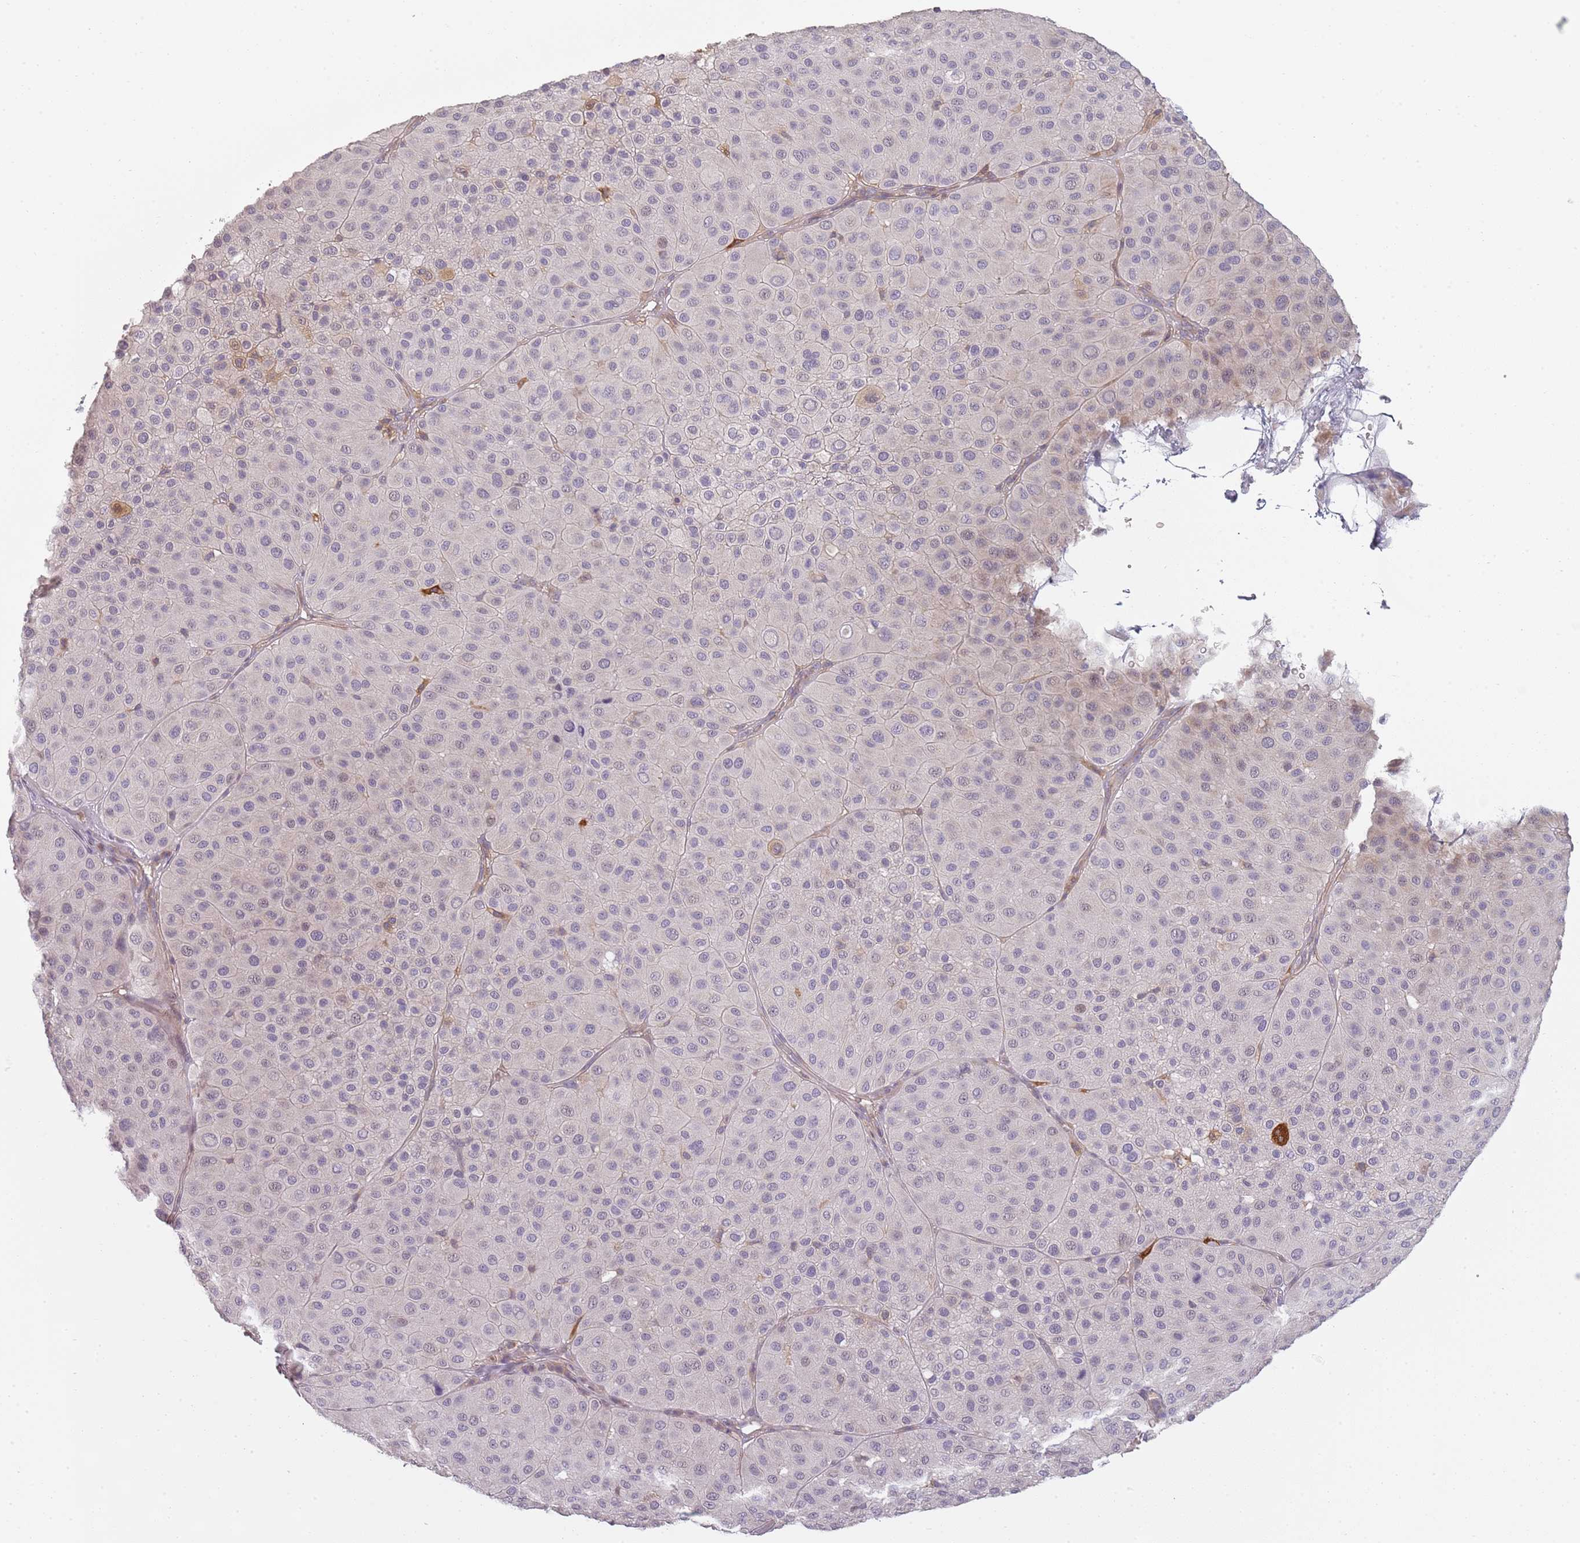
{"staining": {"intensity": "negative", "quantity": "none", "location": "none"}, "tissue": "melanoma", "cell_type": "Tumor cells", "image_type": "cancer", "snomed": [{"axis": "morphology", "description": "Malignant melanoma, Metastatic site"}, {"axis": "topography", "description": "Smooth muscle"}], "caption": "Tumor cells are negative for protein expression in human melanoma.", "gene": "CC2D2B", "patient": {"sex": "male", "age": 41}}